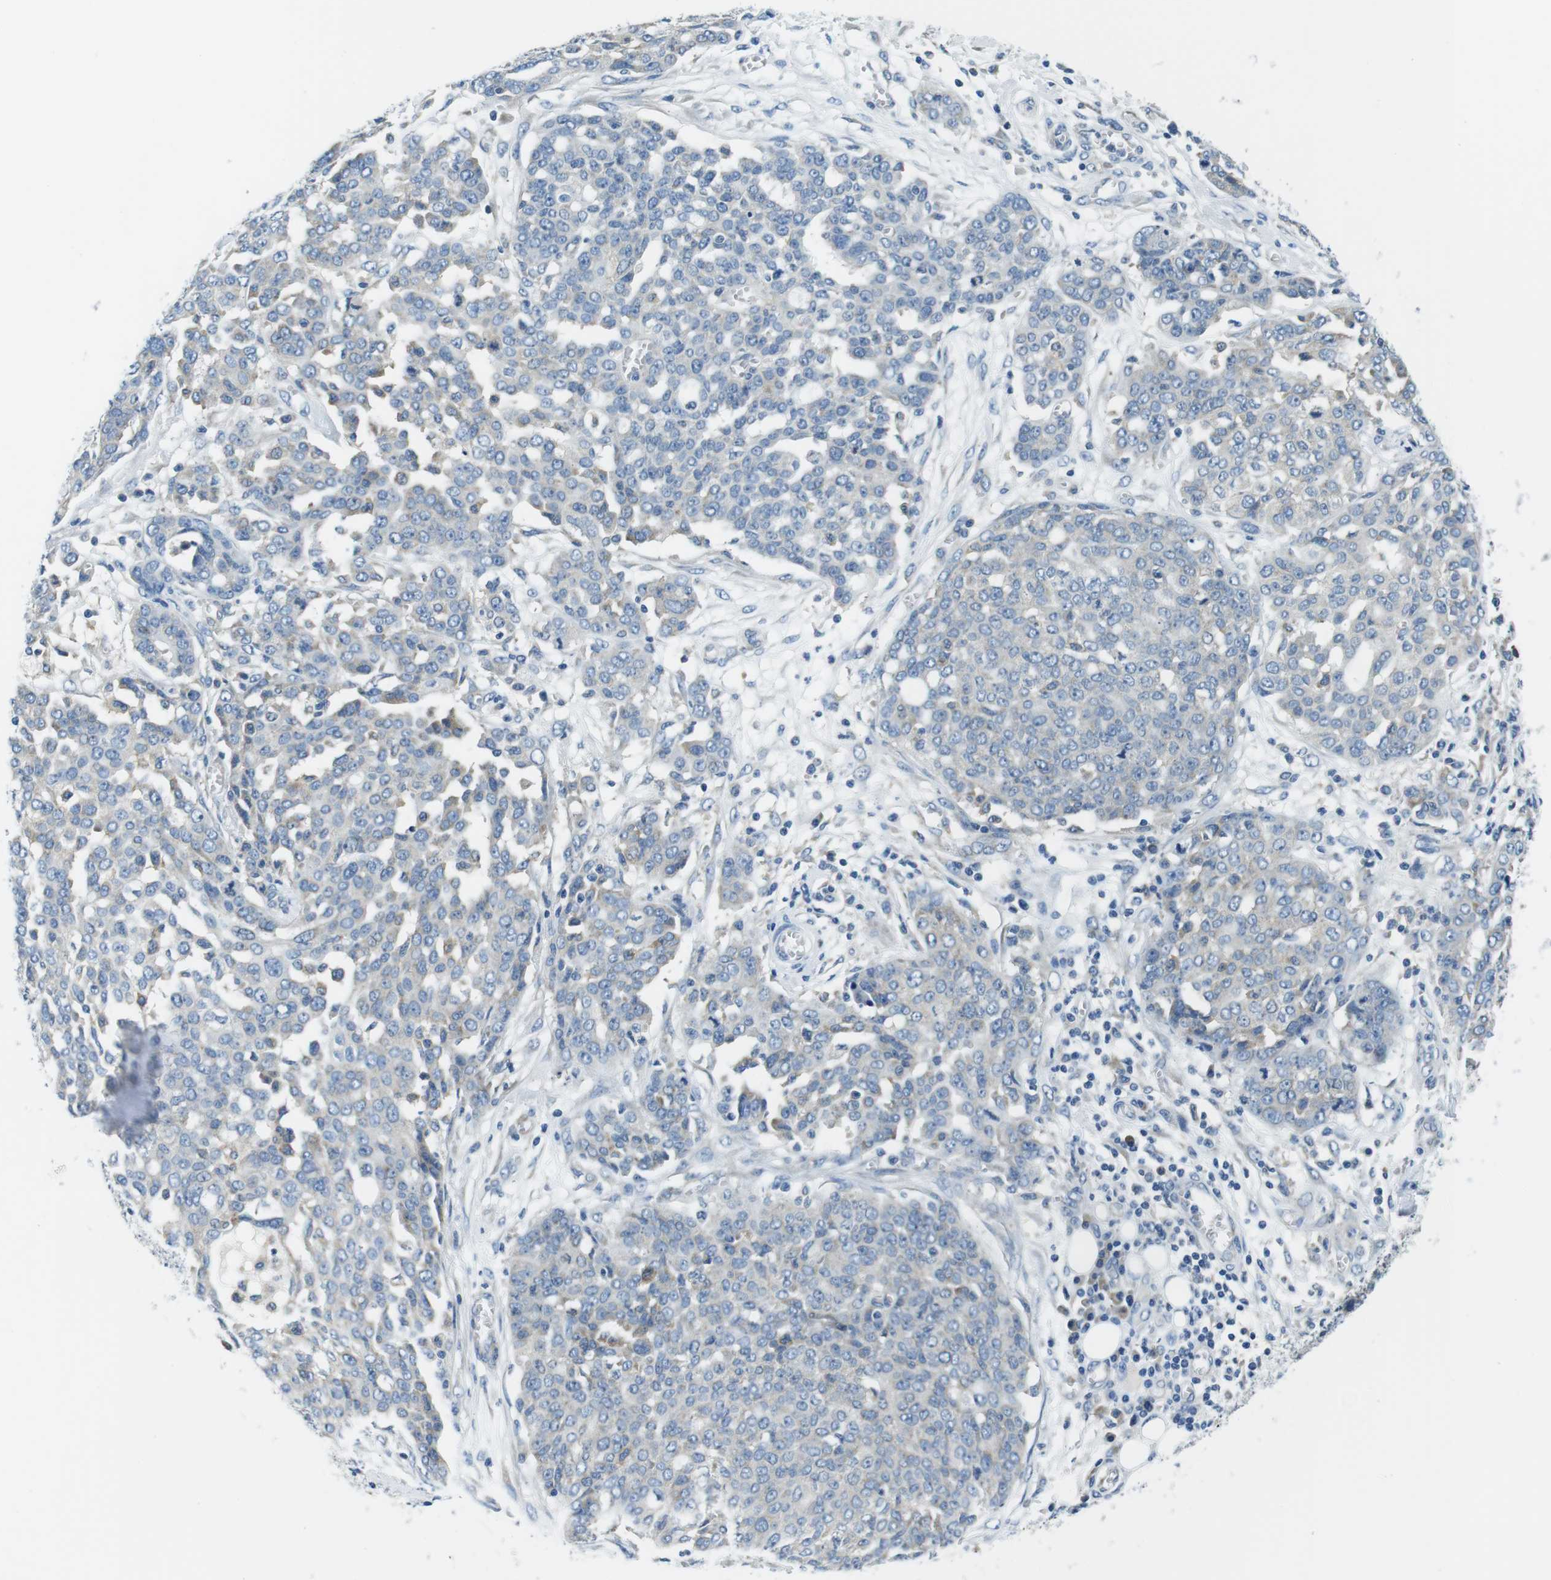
{"staining": {"intensity": "weak", "quantity": "<25%", "location": "cytoplasmic/membranous"}, "tissue": "ovarian cancer", "cell_type": "Tumor cells", "image_type": "cancer", "snomed": [{"axis": "morphology", "description": "Cystadenocarcinoma, serous, NOS"}, {"axis": "topography", "description": "Soft tissue"}, {"axis": "topography", "description": "Ovary"}], "caption": "High power microscopy image of an immunohistochemistry (IHC) histopathology image of ovarian serous cystadenocarcinoma, revealing no significant expression in tumor cells.", "gene": "EIF2B5", "patient": {"sex": "female", "age": 57}}